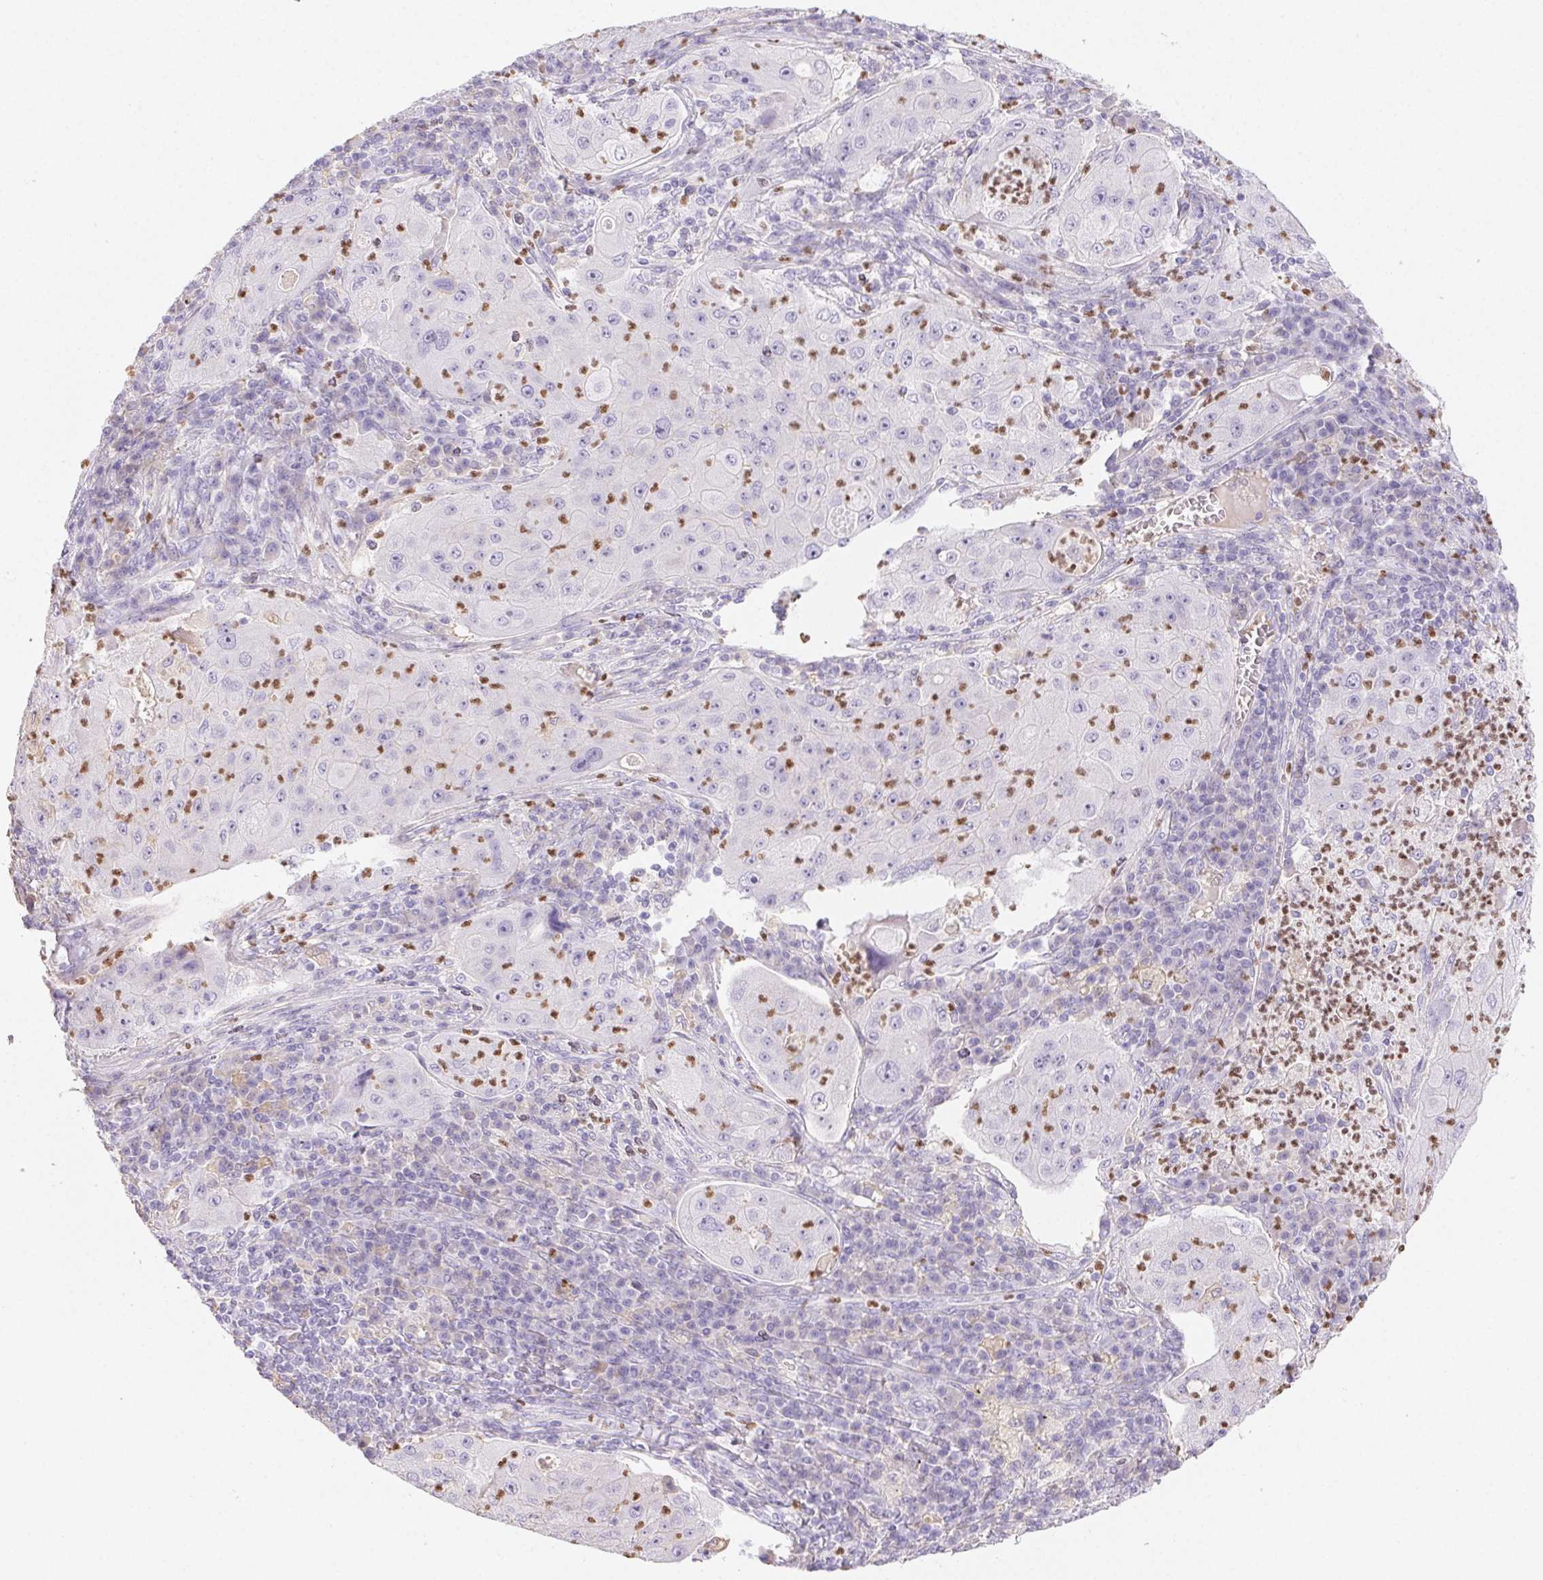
{"staining": {"intensity": "negative", "quantity": "none", "location": "none"}, "tissue": "lung cancer", "cell_type": "Tumor cells", "image_type": "cancer", "snomed": [{"axis": "morphology", "description": "Squamous cell carcinoma, NOS"}, {"axis": "topography", "description": "Lung"}], "caption": "Immunohistochemistry (IHC) of lung cancer (squamous cell carcinoma) displays no staining in tumor cells.", "gene": "PADI4", "patient": {"sex": "female", "age": 59}}